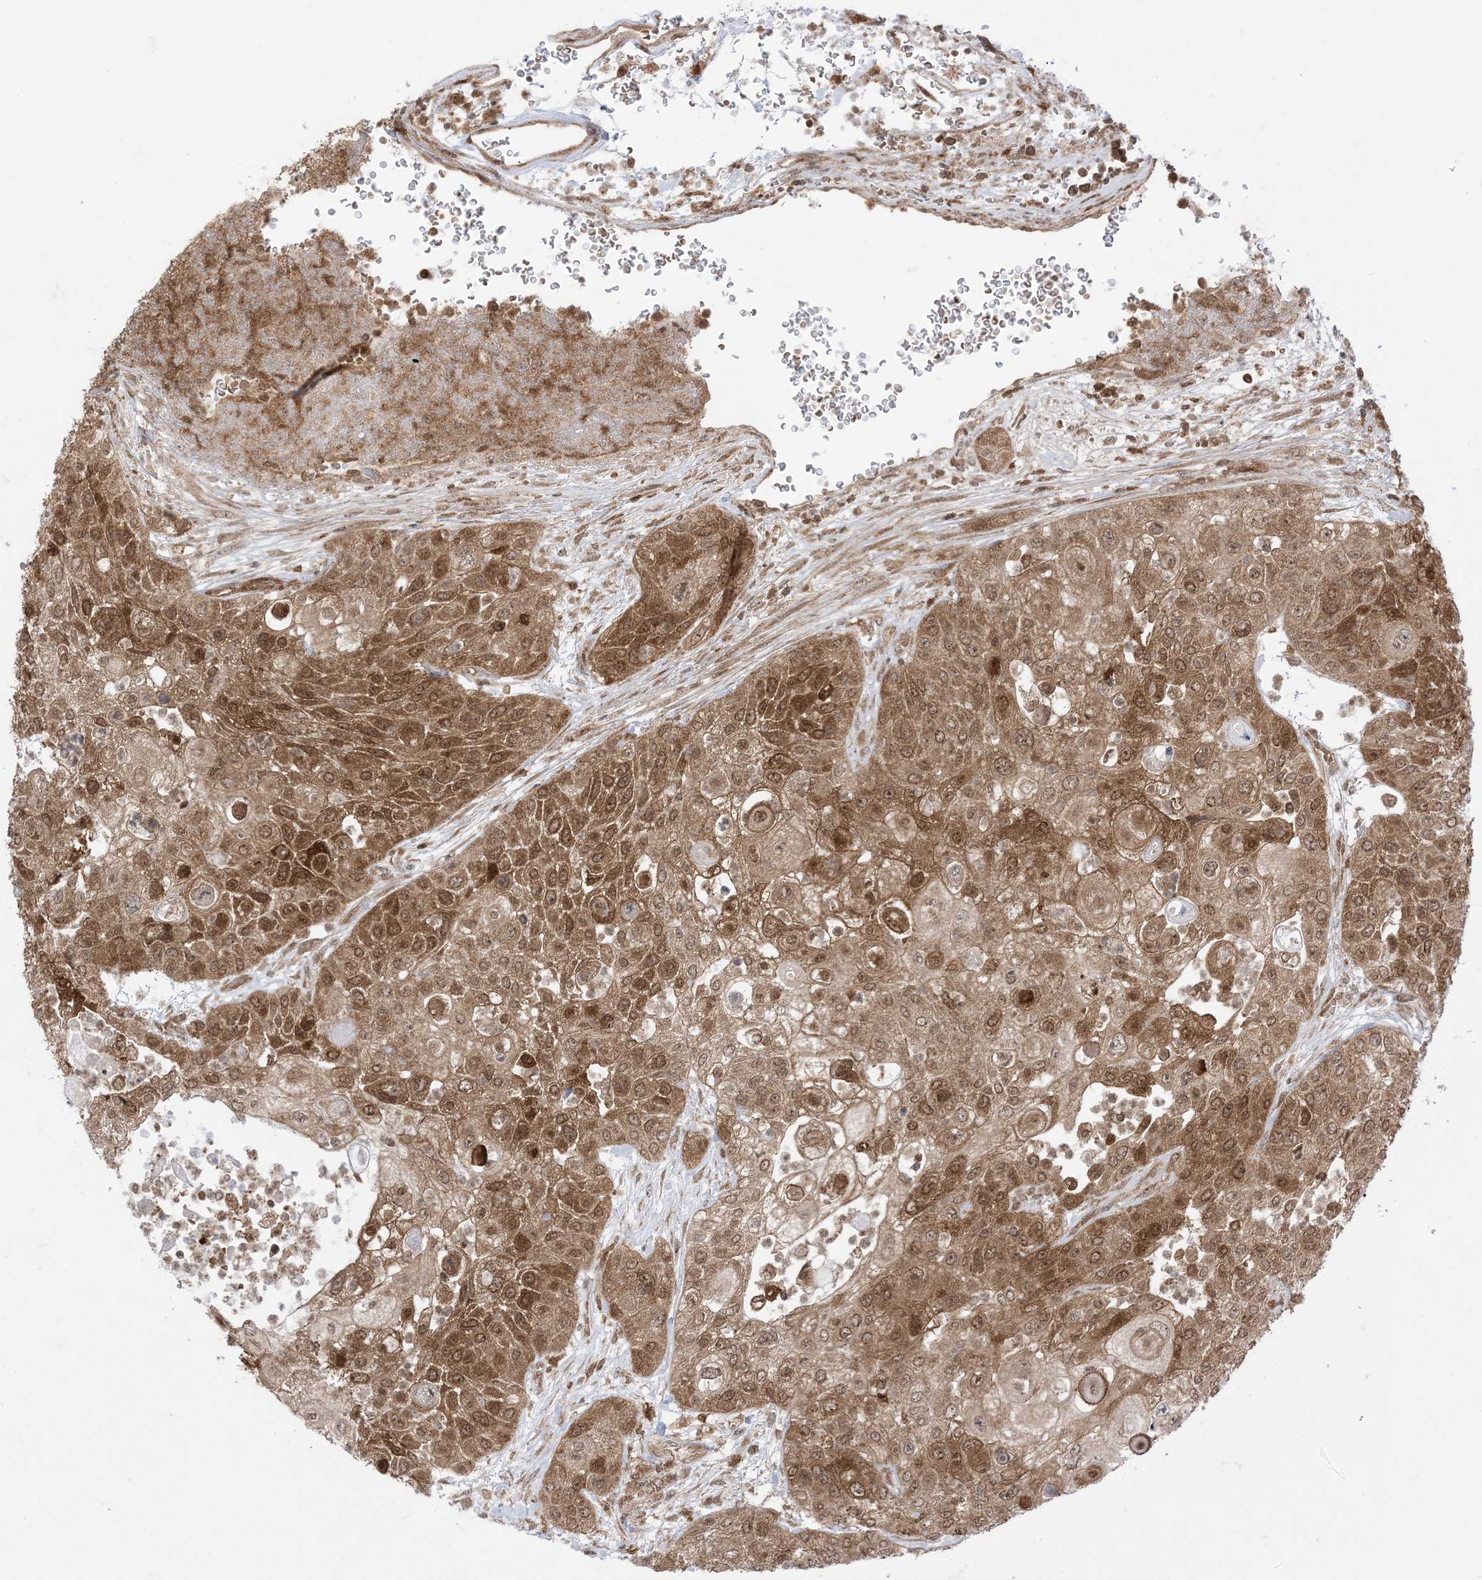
{"staining": {"intensity": "moderate", "quantity": ">75%", "location": "cytoplasmic/membranous,nuclear"}, "tissue": "urothelial cancer", "cell_type": "Tumor cells", "image_type": "cancer", "snomed": [{"axis": "morphology", "description": "Urothelial carcinoma, High grade"}, {"axis": "topography", "description": "Urinary bladder"}], "caption": "Urothelial carcinoma (high-grade) tissue shows moderate cytoplasmic/membranous and nuclear expression in approximately >75% of tumor cells", "gene": "PTPA", "patient": {"sex": "female", "age": 79}}